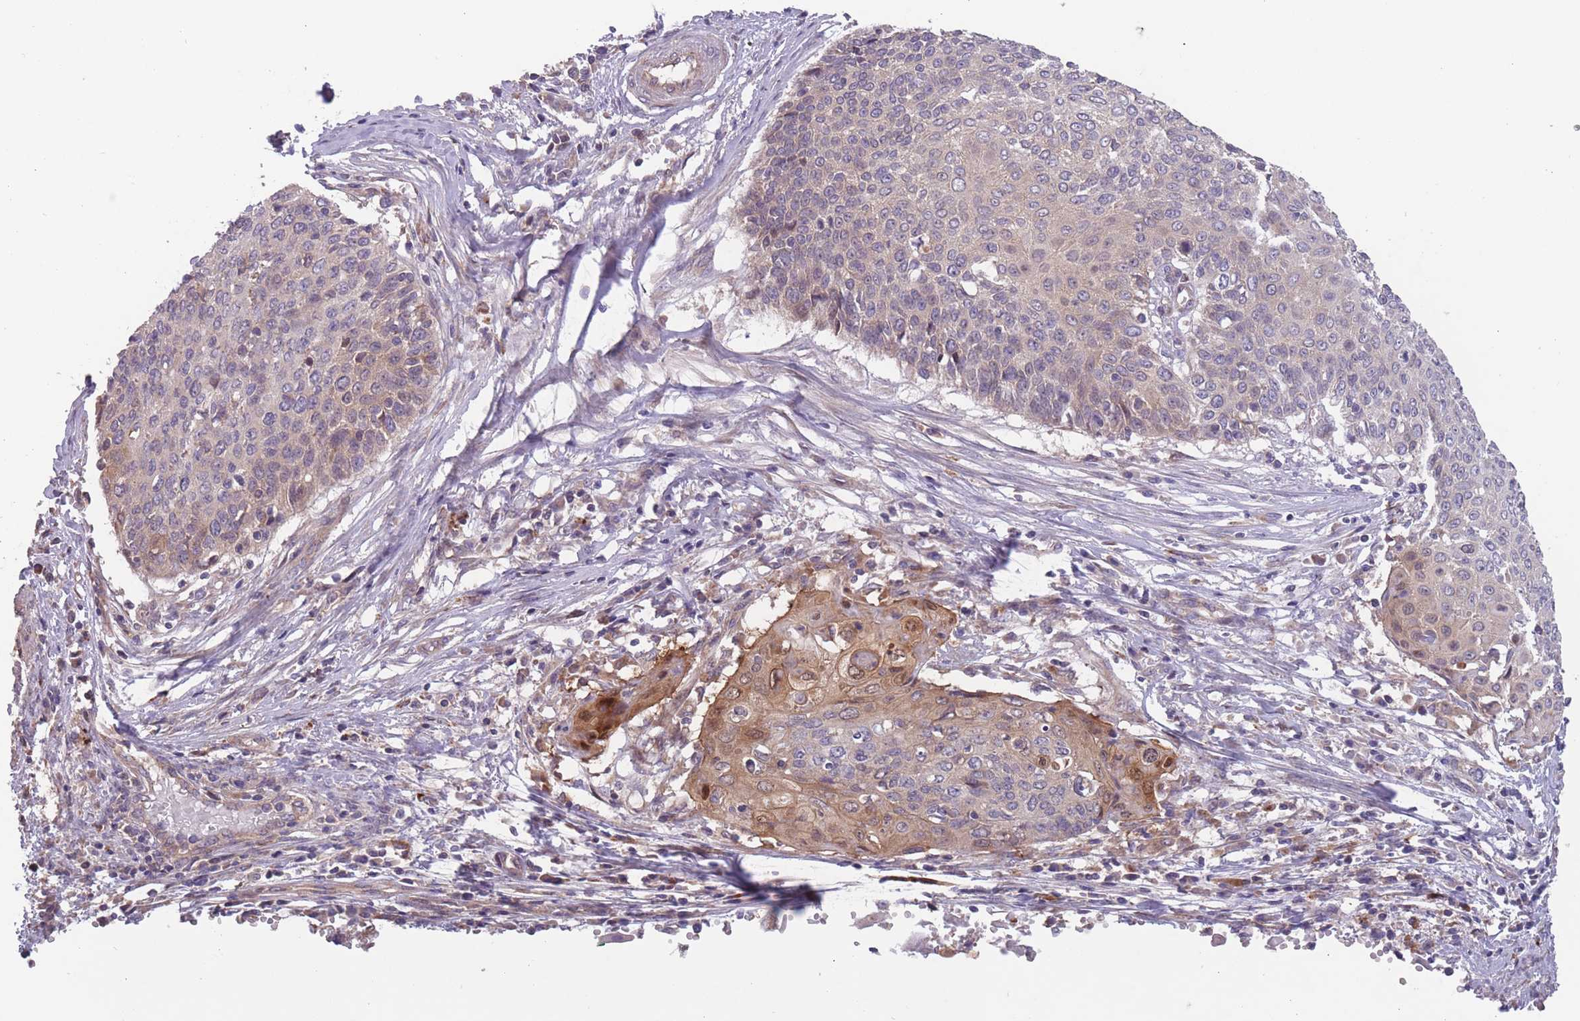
{"staining": {"intensity": "moderate", "quantity": "<25%", "location": "cytoplasmic/membranous,nuclear"}, "tissue": "cervical cancer", "cell_type": "Tumor cells", "image_type": "cancer", "snomed": [{"axis": "morphology", "description": "Squamous cell carcinoma, NOS"}, {"axis": "topography", "description": "Cervix"}], "caption": "Tumor cells reveal low levels of moderate cytoplasmic/membranous and nuclear positivity in about <25% of cells in human cervical squamous cell carcinoma.", "gene": "ITPKC", "patient": {"sex": "female", "age": 39}}